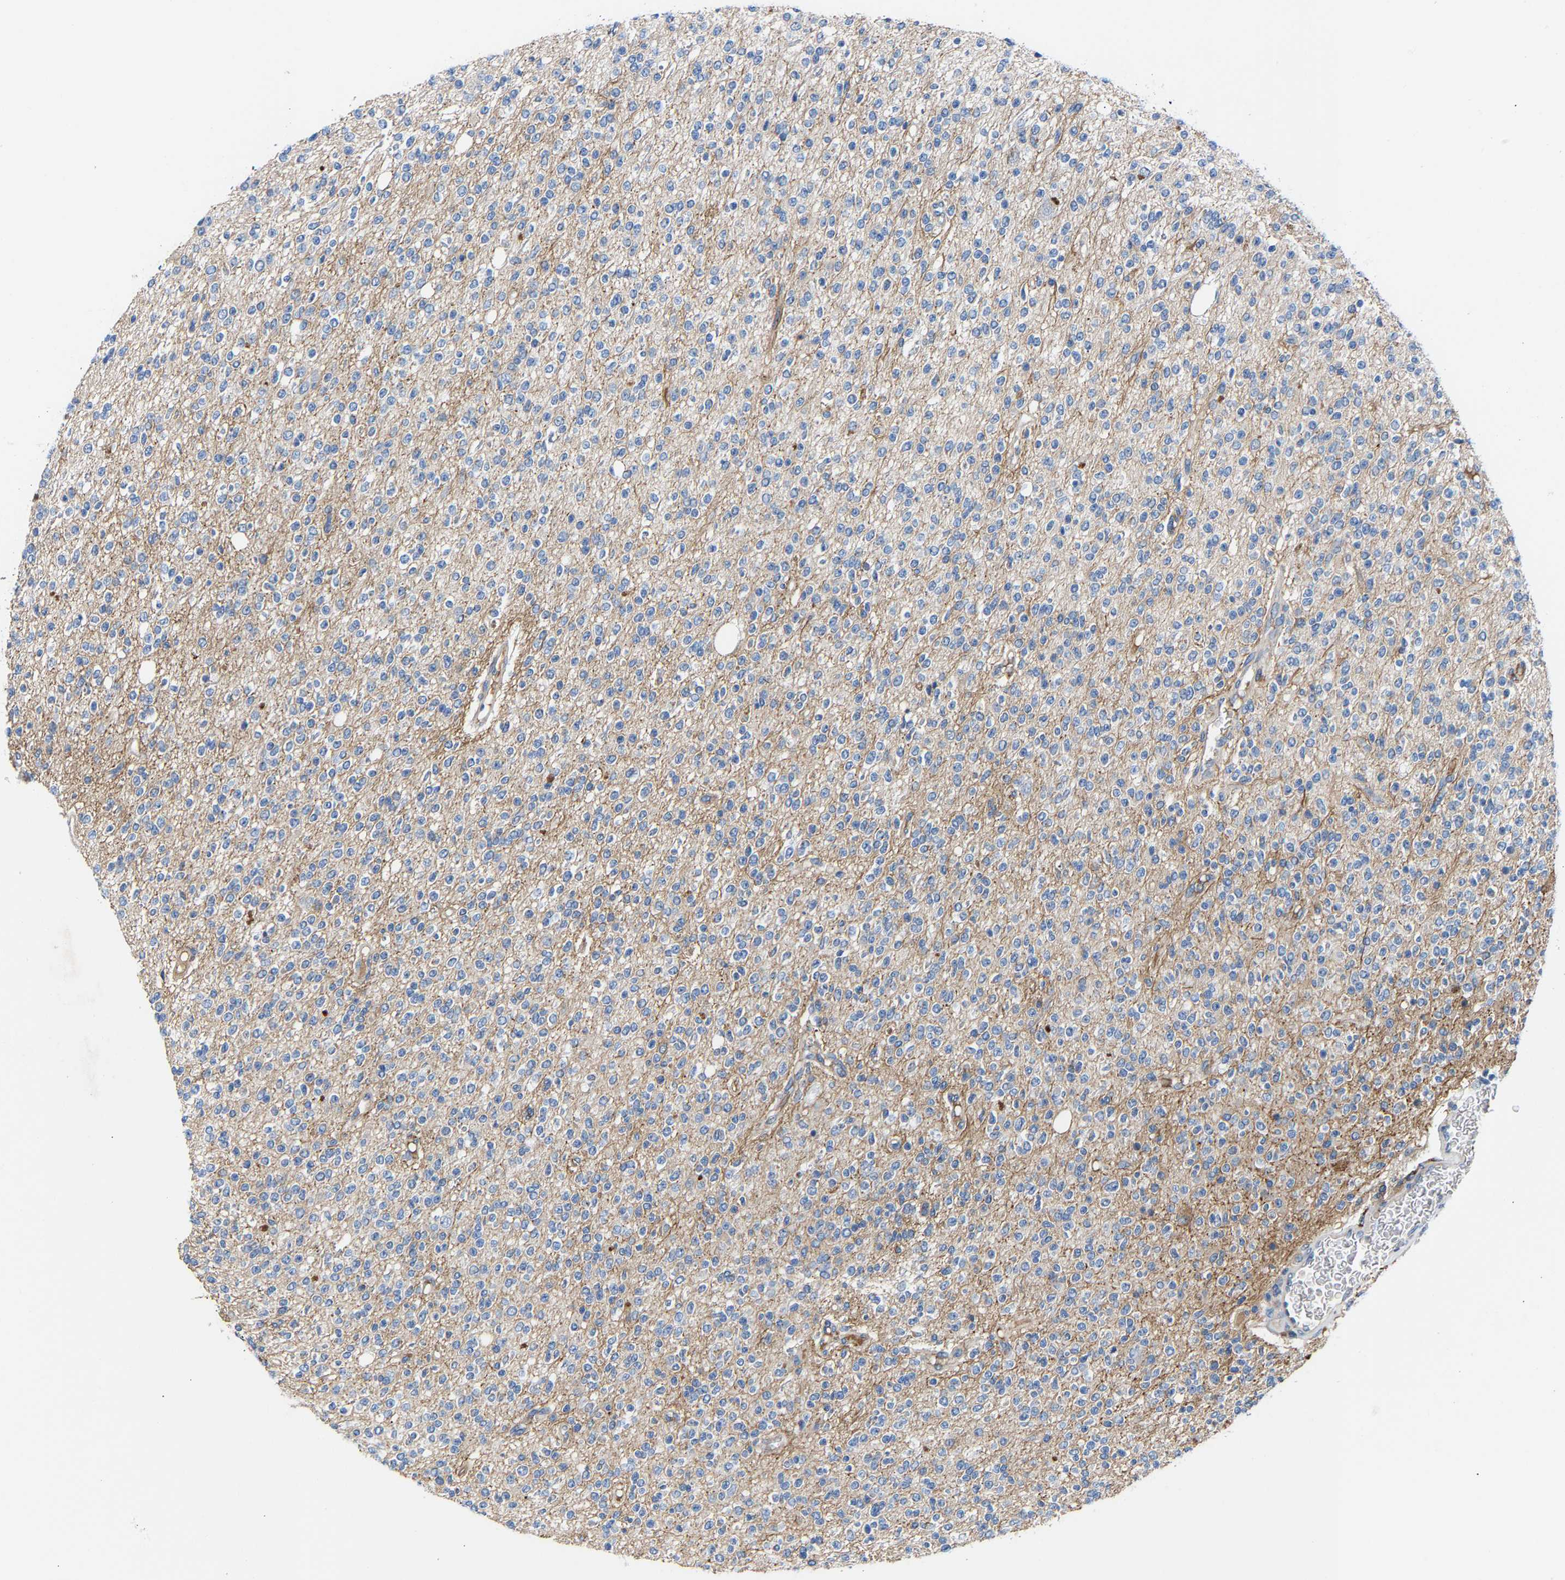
{"staining": {"intensity": "negative", "quantity": "none", "location": "none"}, "tissue": "glioma", "cell_type": "Tumor cells", "image_type": "cancer", "snomed": [{"axis": "morphology", "description": "Glioma, malignant, High grade"}, {"axis": "topography", "description": "Brain"}], "caption": "Micrograph shows no protein positivity in tumor cells of glioma tissue.", "gene": "CCDC171", "patient": {"sex": "male", "age": 34}}